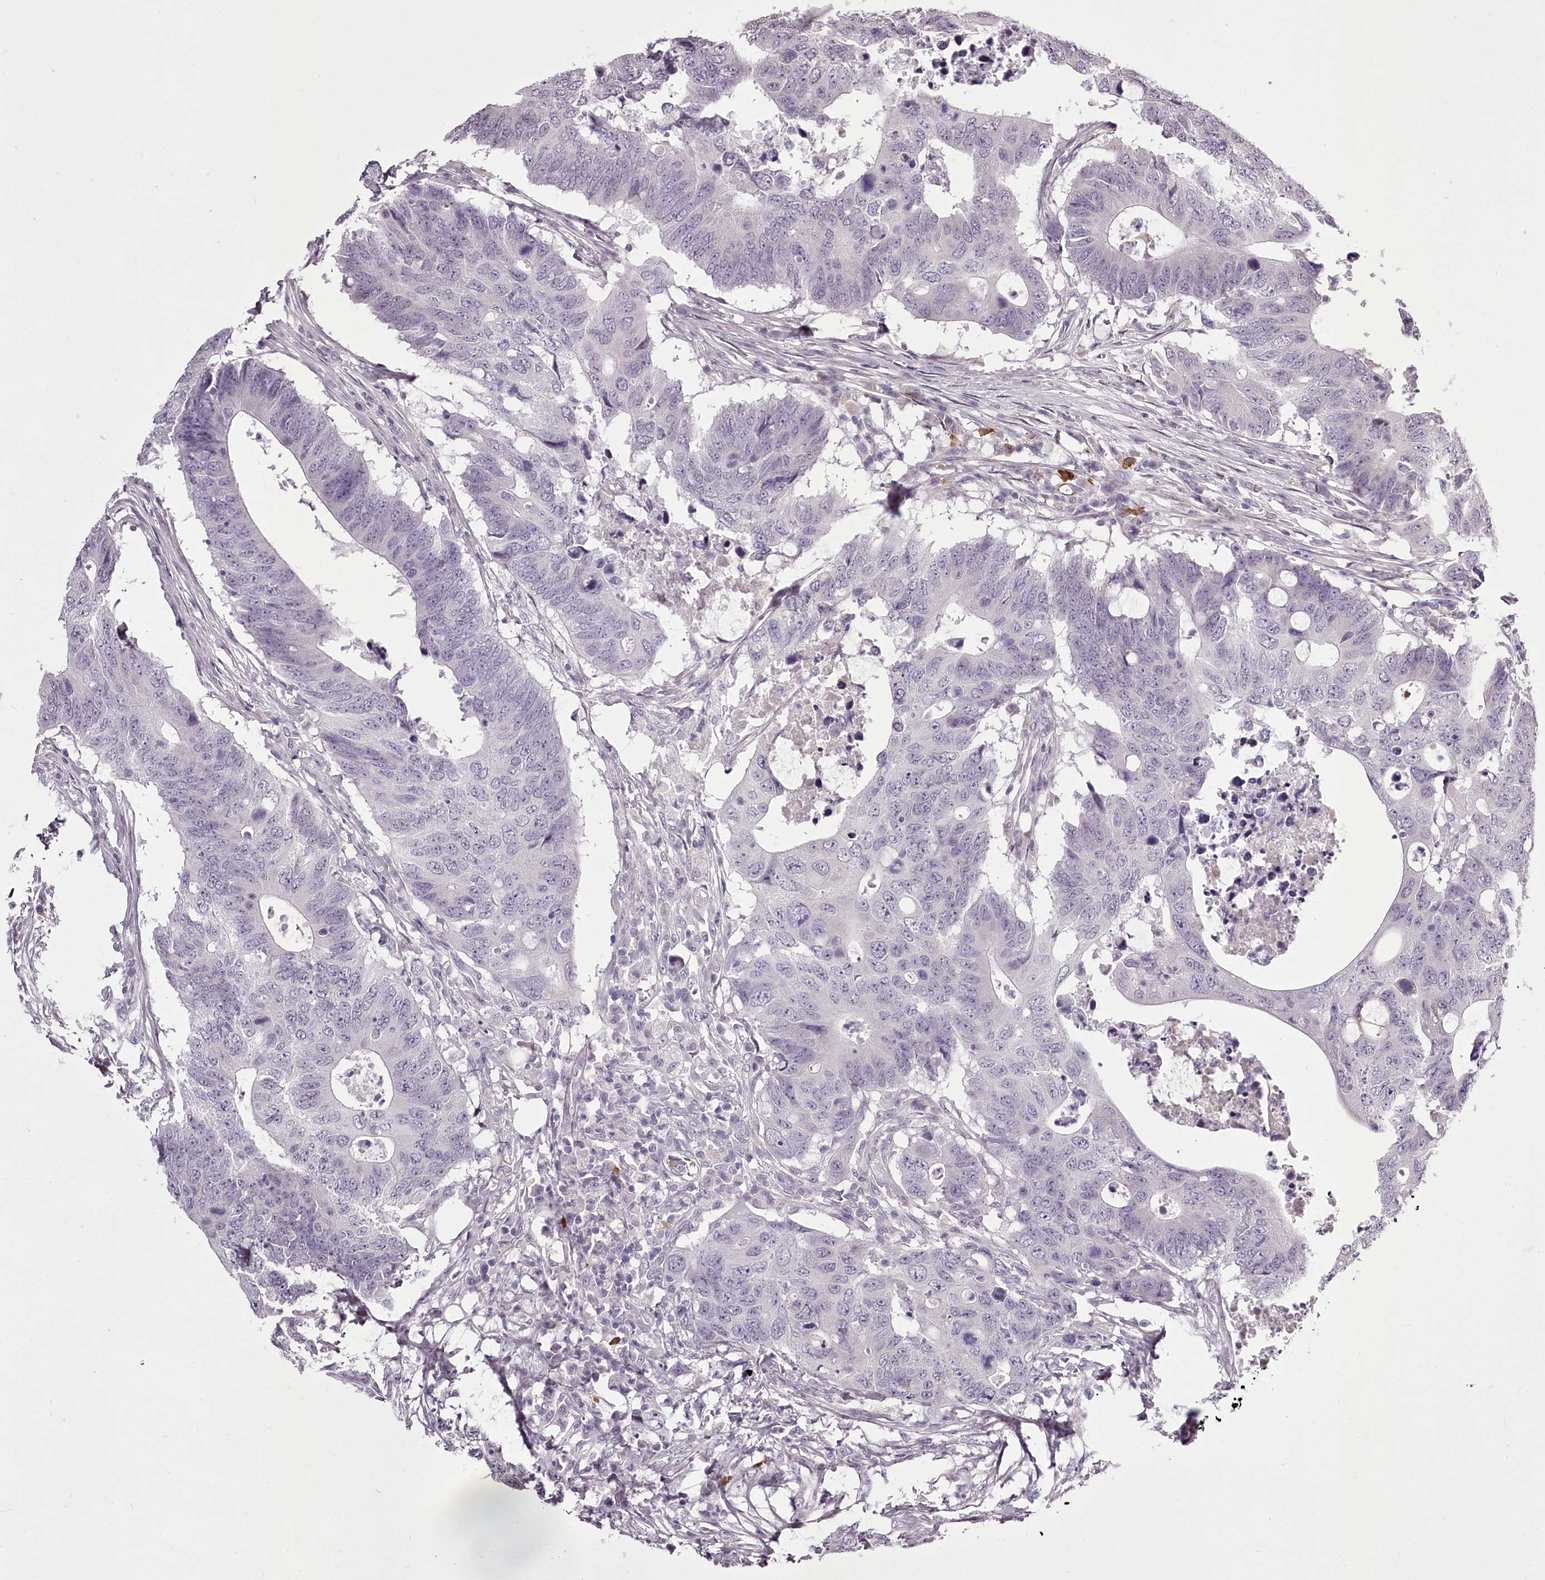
{"staining": {"intensity": "negative", "quantity": "none", "location": "none"}, "tissue": "colorectal cancer", "cell_type": "Tumor cells", "image_type": "cancer", "snomed": [{"axis": "morphology", "description": "Adenocarcinoma, NOS"}, {"axis": "topography", "description": "Colon"}], "caption": "A micrograph of colorectal cancer stained for a protein demonstrates no brown staining in tumor cells. The staining was performed using DAB to visualize the protein expression in brown, while the nuclei were stained in blue with hematoxylin (Magnification: 20x).", "gene": "C1orf56", "patient": {"sex": "male", "age": 71}}